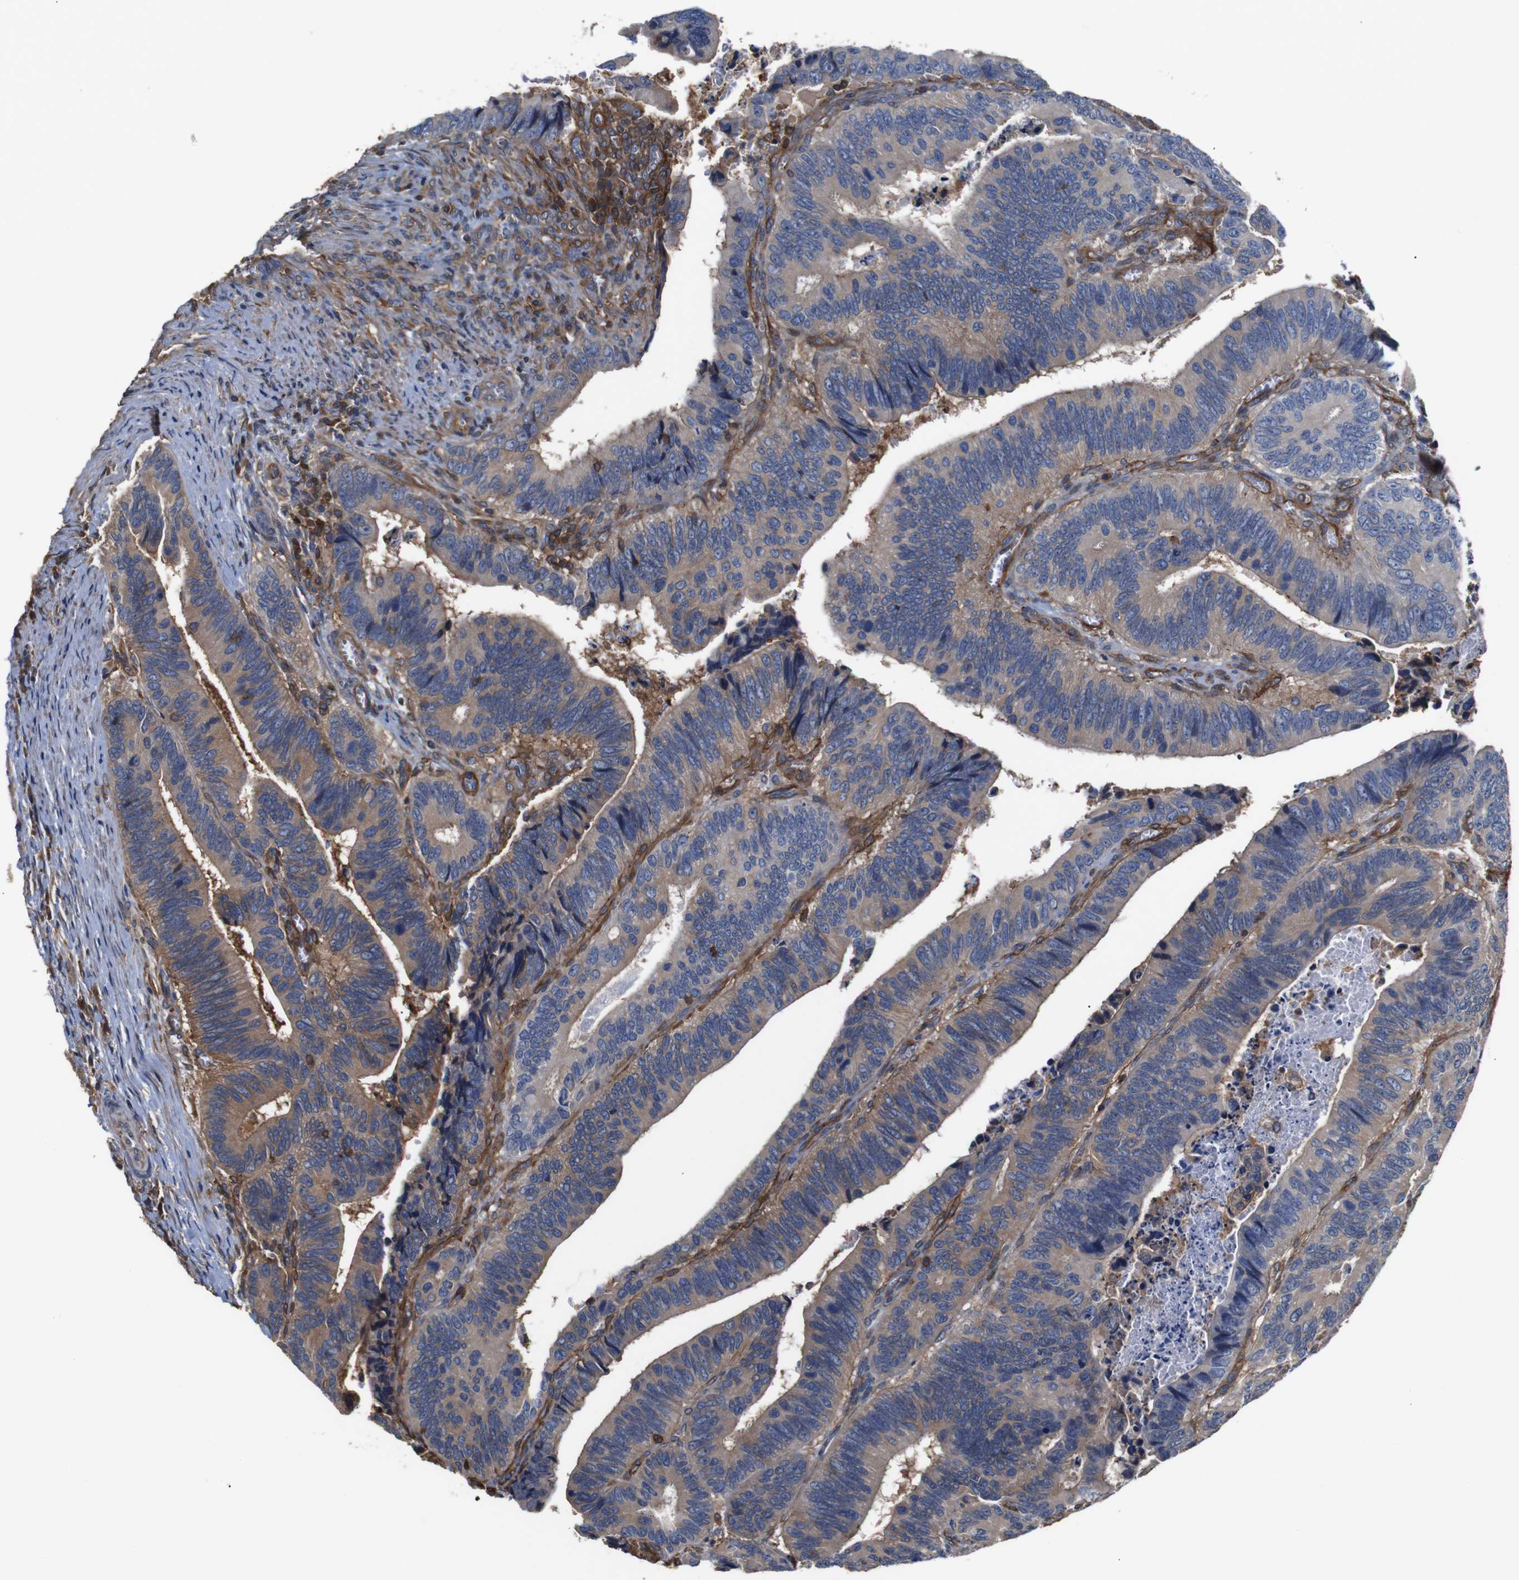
{"staining": {"intensity": "moderate", "quantity": "25%-75%", "location": "cytoplasmic/membranous"}, "tissue": "colorectal cancer", "cell_type": "Tumor cells", "image_type": "cancer", "snomed": [{"axis": "morphology", "description": "Inflammation, NOS"}, {"axis": "morphology", "description": "Adenocarcinoma, NOS"}, {"axis": "topography", "description": "Colon"}], "caption": "Protein expression analysis of human colorectal adenocarcinoma reveals moderate cytoplasmic/membranous staining in approximately 25%-75% of tumor cells.", "gene": "PI4KA", "patient": {"sex": "male", "age": 72}}